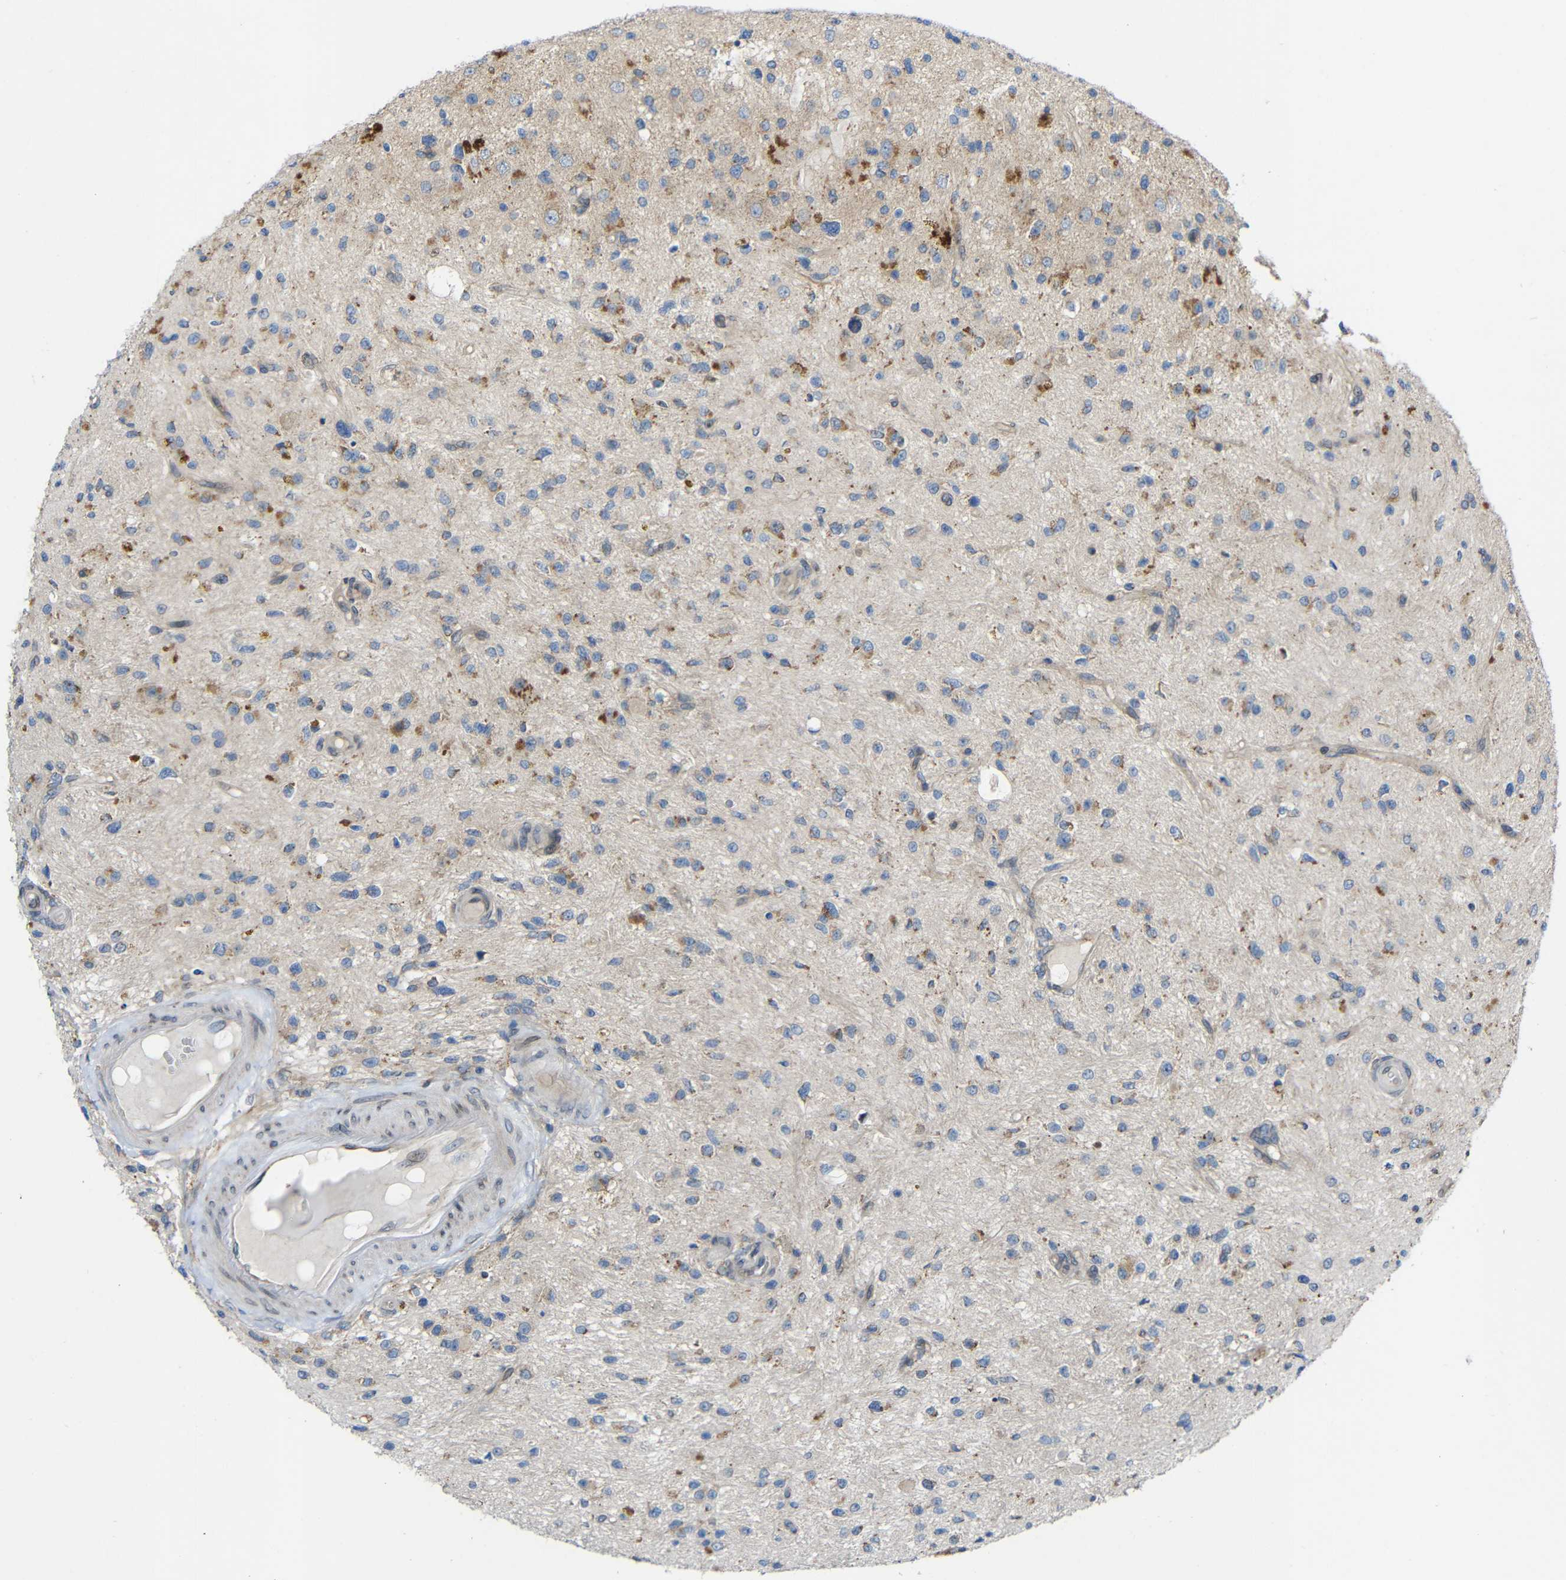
{"staining": {"intensity": "negative", "quantity": "none", "location": "none"}, "tissue": "glioma", "cell_type": "Tumor cells", "image_type": "cancer", "snomed": [{"axis": "morphology", "description": "Glioma, malignant, High grade"}, {"axis": "topography", "description": "Brain"}], "caption": "Immunohistochemical staining of human high-grade glioma (malignant) demonstrates no significant expression in tumor cells.", "gene": "TMEM25", "patient": {"sex": "male", "age": 33}}